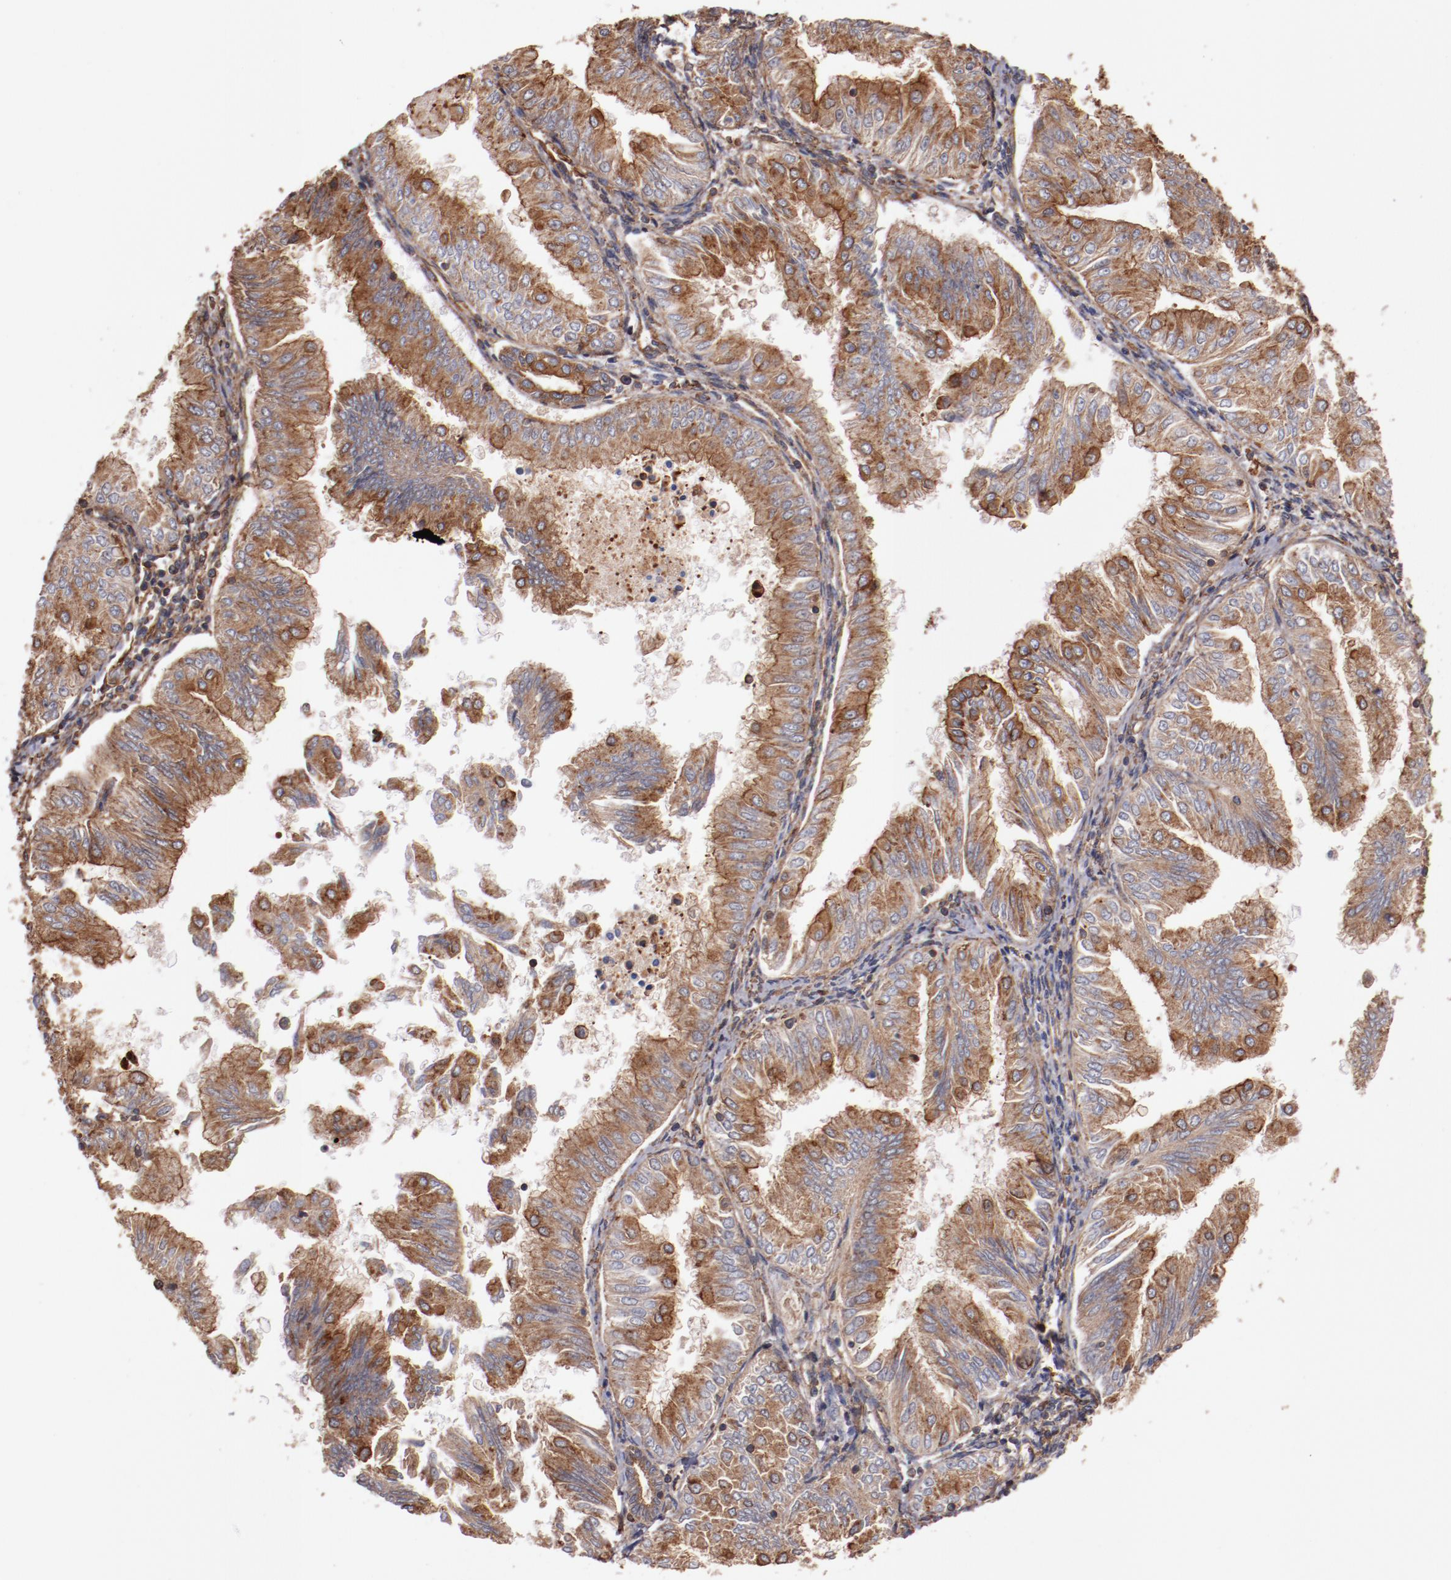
{"staining": {"intensity": "strong", "quantity": ">75%", "location": "cytoplasmic/membranous"}, "tissue": "endometrial cancer", "cell_type": "Tumor cells", "image_type": "cancer", "snomed": [{"axis": "morphology", "description": "Adenocarcinoma, NOS"}, {"axis": "topography", "description": "Endometrium"}], "caption": "Protein positivity by IHC shows strong cytoplasmic/membranous positivity in approximately >75% of tumor cells in adenocarcinoma (endometrial).", "gene": "TMOD3", "patient": {"sex": "female", "age": 53}}